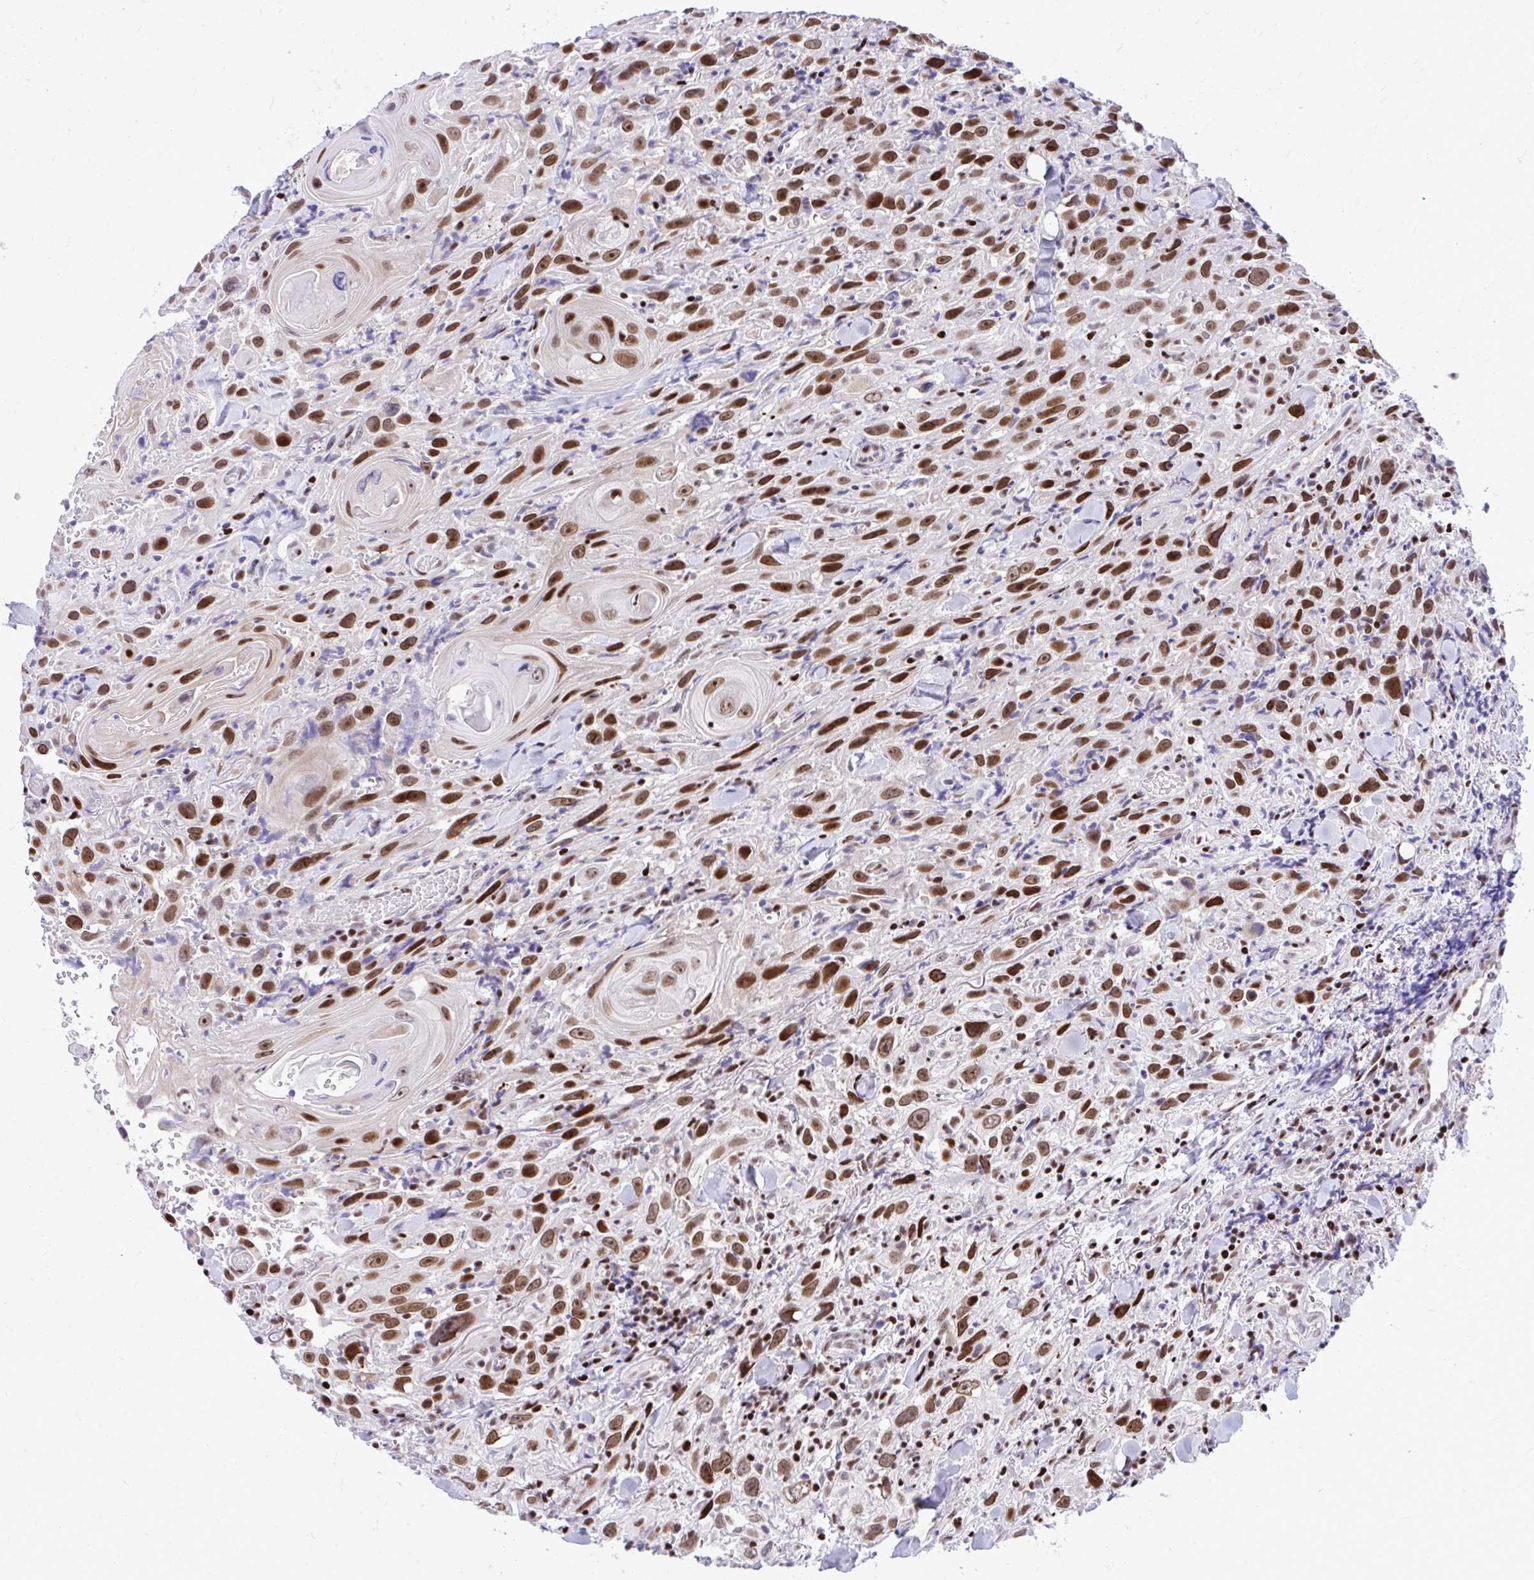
{"staining": {"intensity": "strong", "quantity": ">75%", "location": "nuclear"}, "tissue": "head and neck cancer", "cell_type": "Tumor cells", "image_type": "cancer", "snomed": [{"axis": "morphology", "description": "Squamous cell carcinoma, NOS"}, {"axis": "topography", "description": "Head-Neck"}], "caption": "Head and neck cancer stained with a brown dye shows strong nuclear positive positivity in about >75% of tumor cells.", "gene": "C14orf39", "patient": {"sex": "female", "age": 95}}